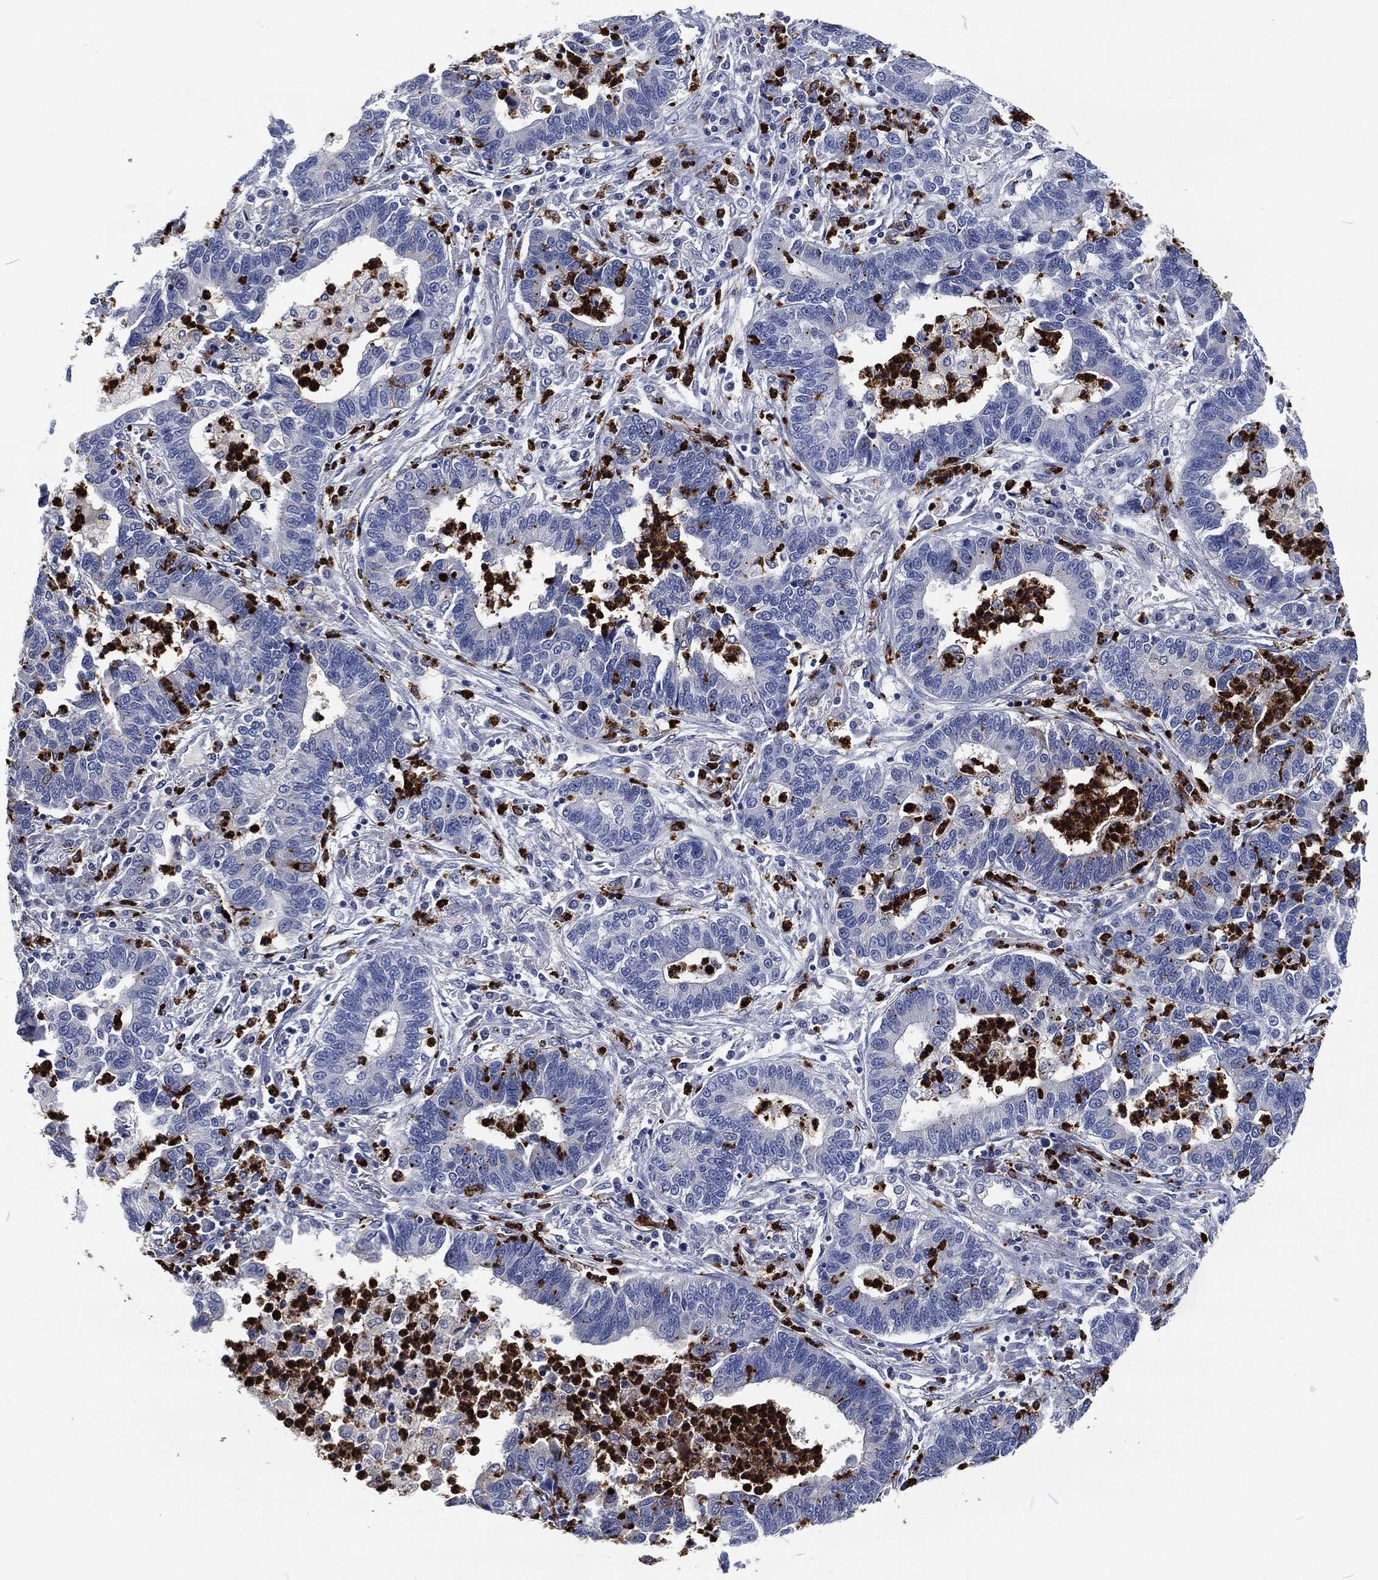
{"staining": {"intensity": "negative", "quantity": "none", "location": "none"}, "tissue": "lung cancer", "cell_type": "Tumor cells", "image_type": "cancer", "snomed": [{"axis": "morphology", "description": "Adenocarcinoma, NOS"}, {"axis": "topography", "description": "Lung"}], "caption": "High magnification brightfield microscopy of lung cancer stained with DAB (3,3'-diaminobenzidine) (brown) and counterstained with hematoxylin (blue): tumor cells show no significant positivity.", "gene": "MPO", "patient": {"sex": "female", "age": 57}}